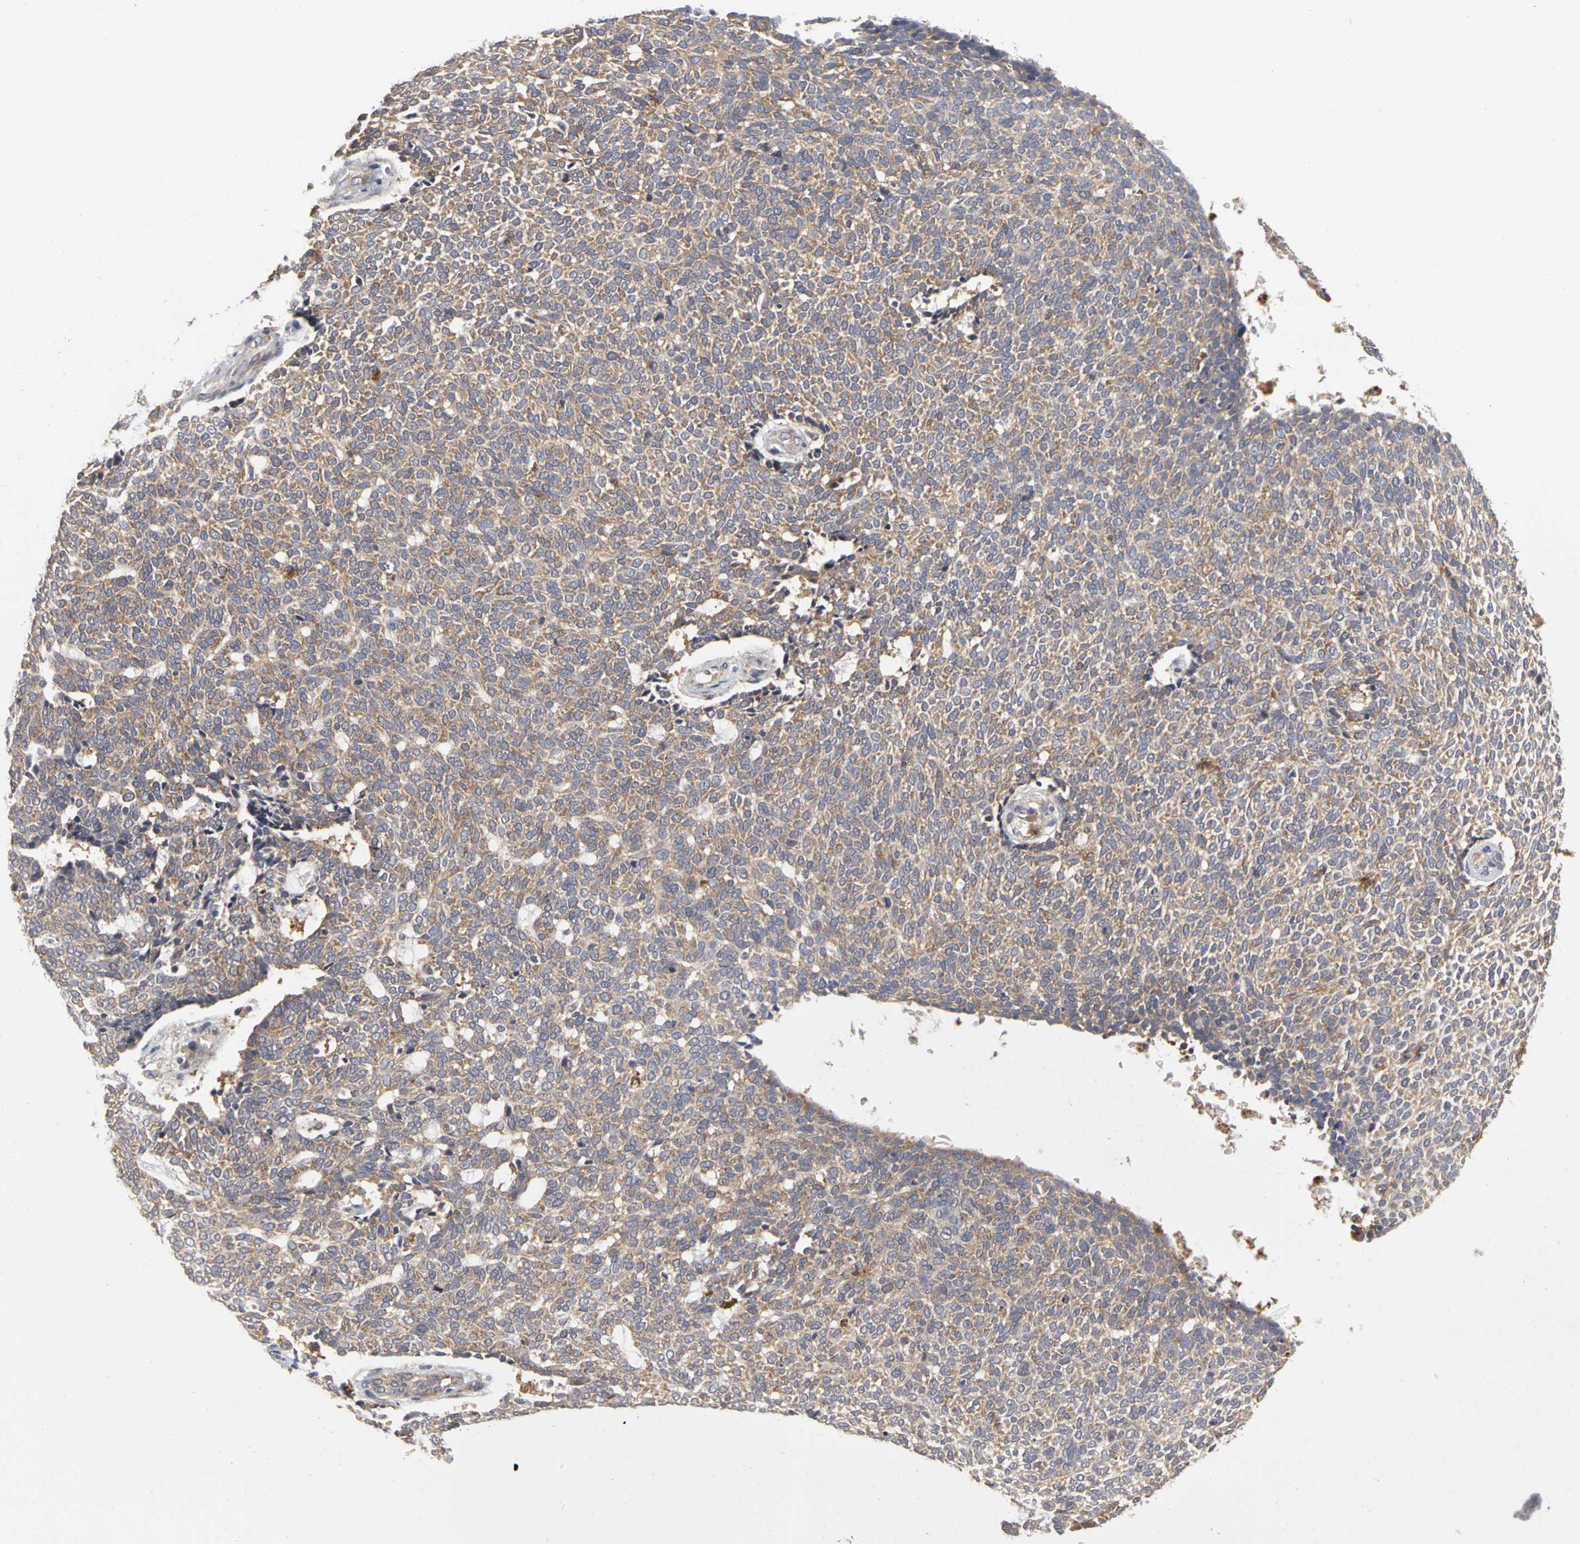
{"staining": {"intensity": "moderate", "quantity": ">75%", "location": "cytoplasmic/membranous"}, "tissue": "skin cancer", "cell_type": "Tumor cells", "image_type": "cancer", "snomed": [{"axis": "morphology", "description": "Normal tissue, NOS"}, {"axis": "morphology", "description": "Basal cell carcinoma"}, {"axis": "topography", "description": "Skin"}], "caption": "Basal cell carcinoma (skin) was stained to show a protein in brown. There is medium levels of moderate cytoplasmic/membranous staining in approximately >75% of tumor cells.", "gene": "IRAK1", "patient": {"sex": "male", "age": 87}}